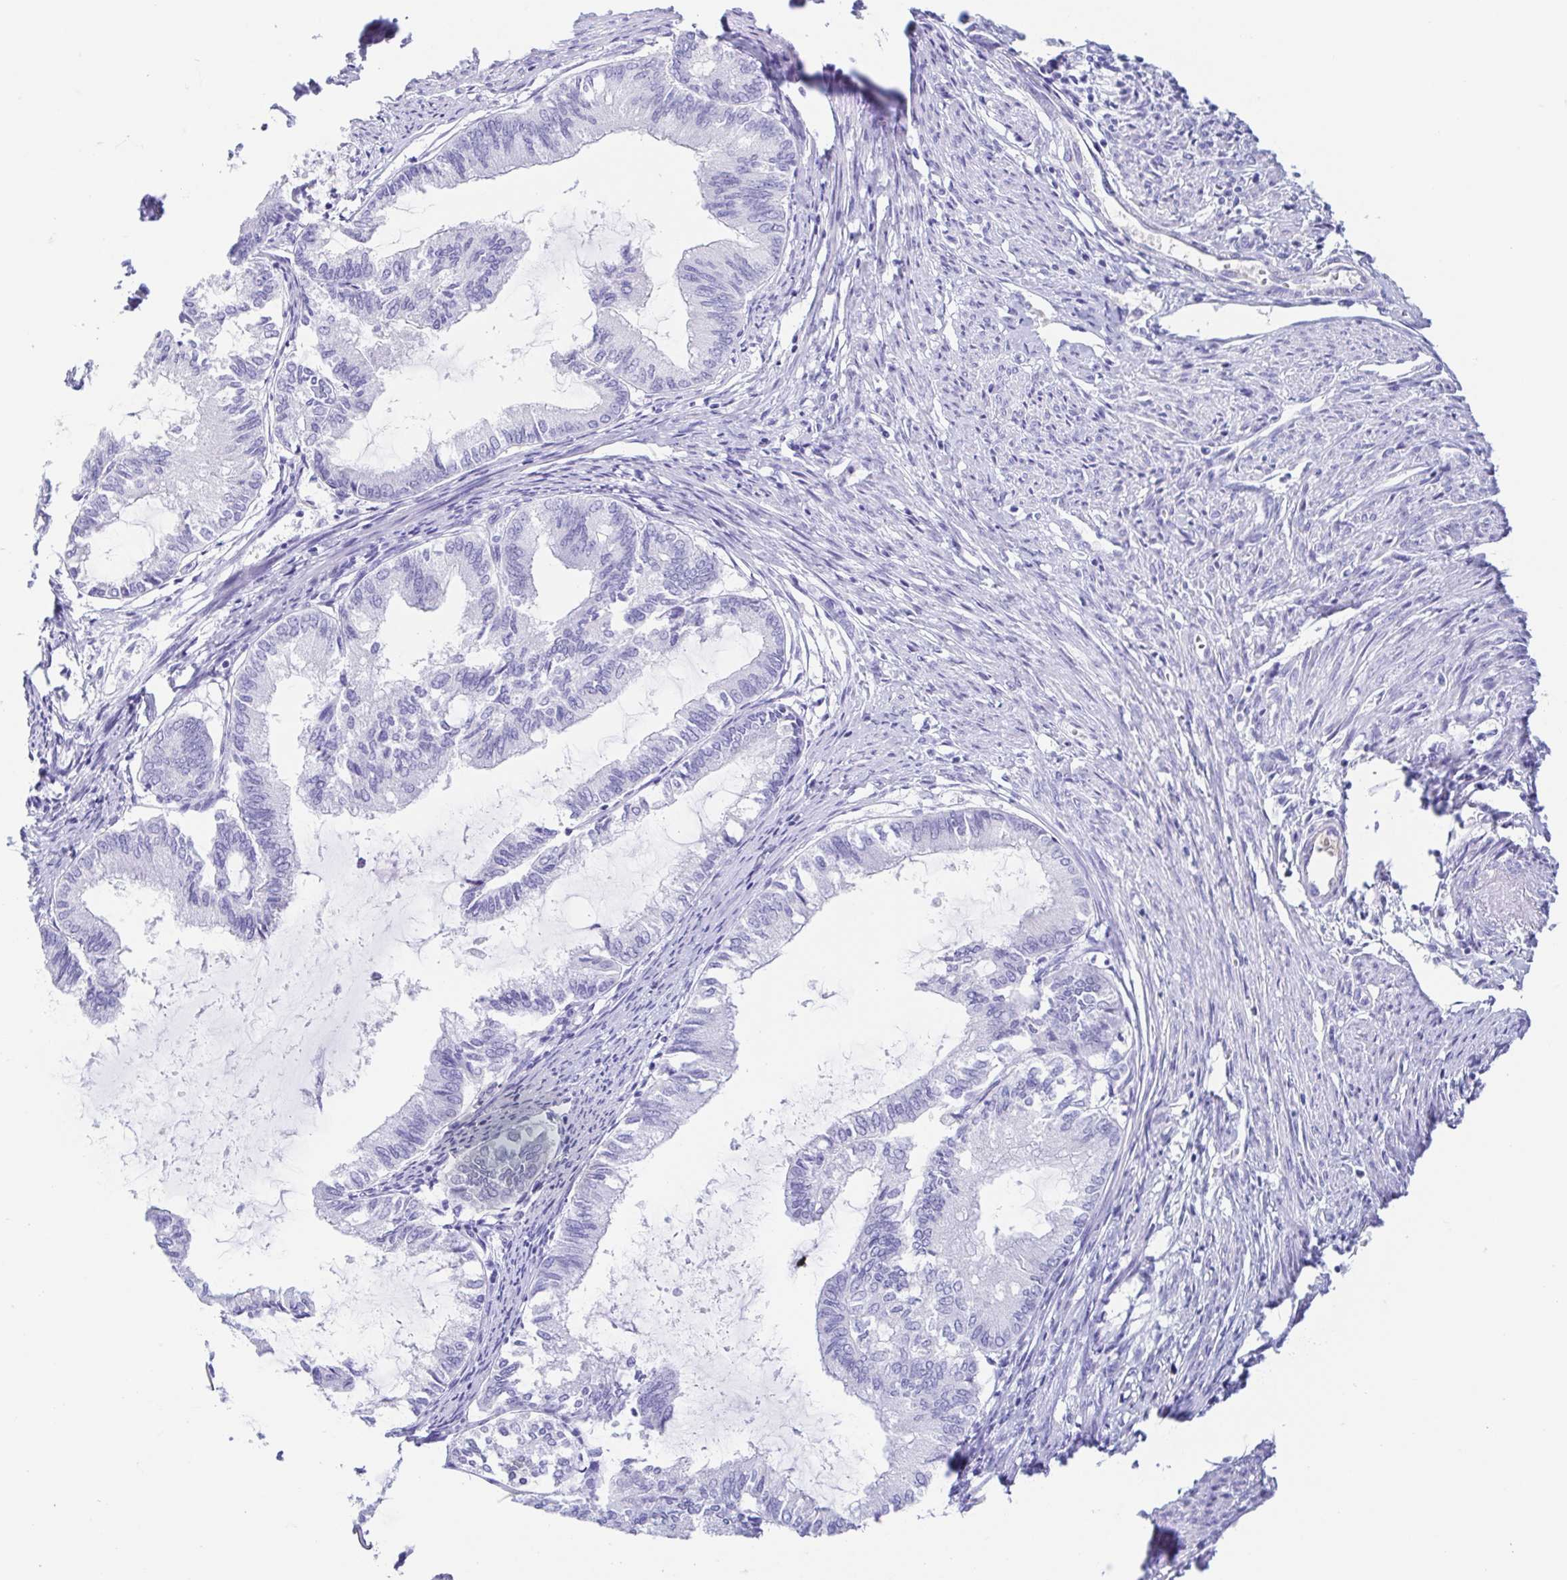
{"staining": {"intensity": "negative", "quantity": "none", "location": "none"}, "tissue": "endometrial cancer", "cell_type": "Tumor cells", "image_type": "cancer", "snomed": [{"axis": "morphology", "description": "Adenocarcinoma, NOS"}, {"axis": "topography", "description": "Endometrium"}], "caption": "Endometrial cancer was stained to show a protein in brown. There is no significant staining in tumor cells.", "gene": "GKN1", "patient": {"sex": "female", "age": 86}}